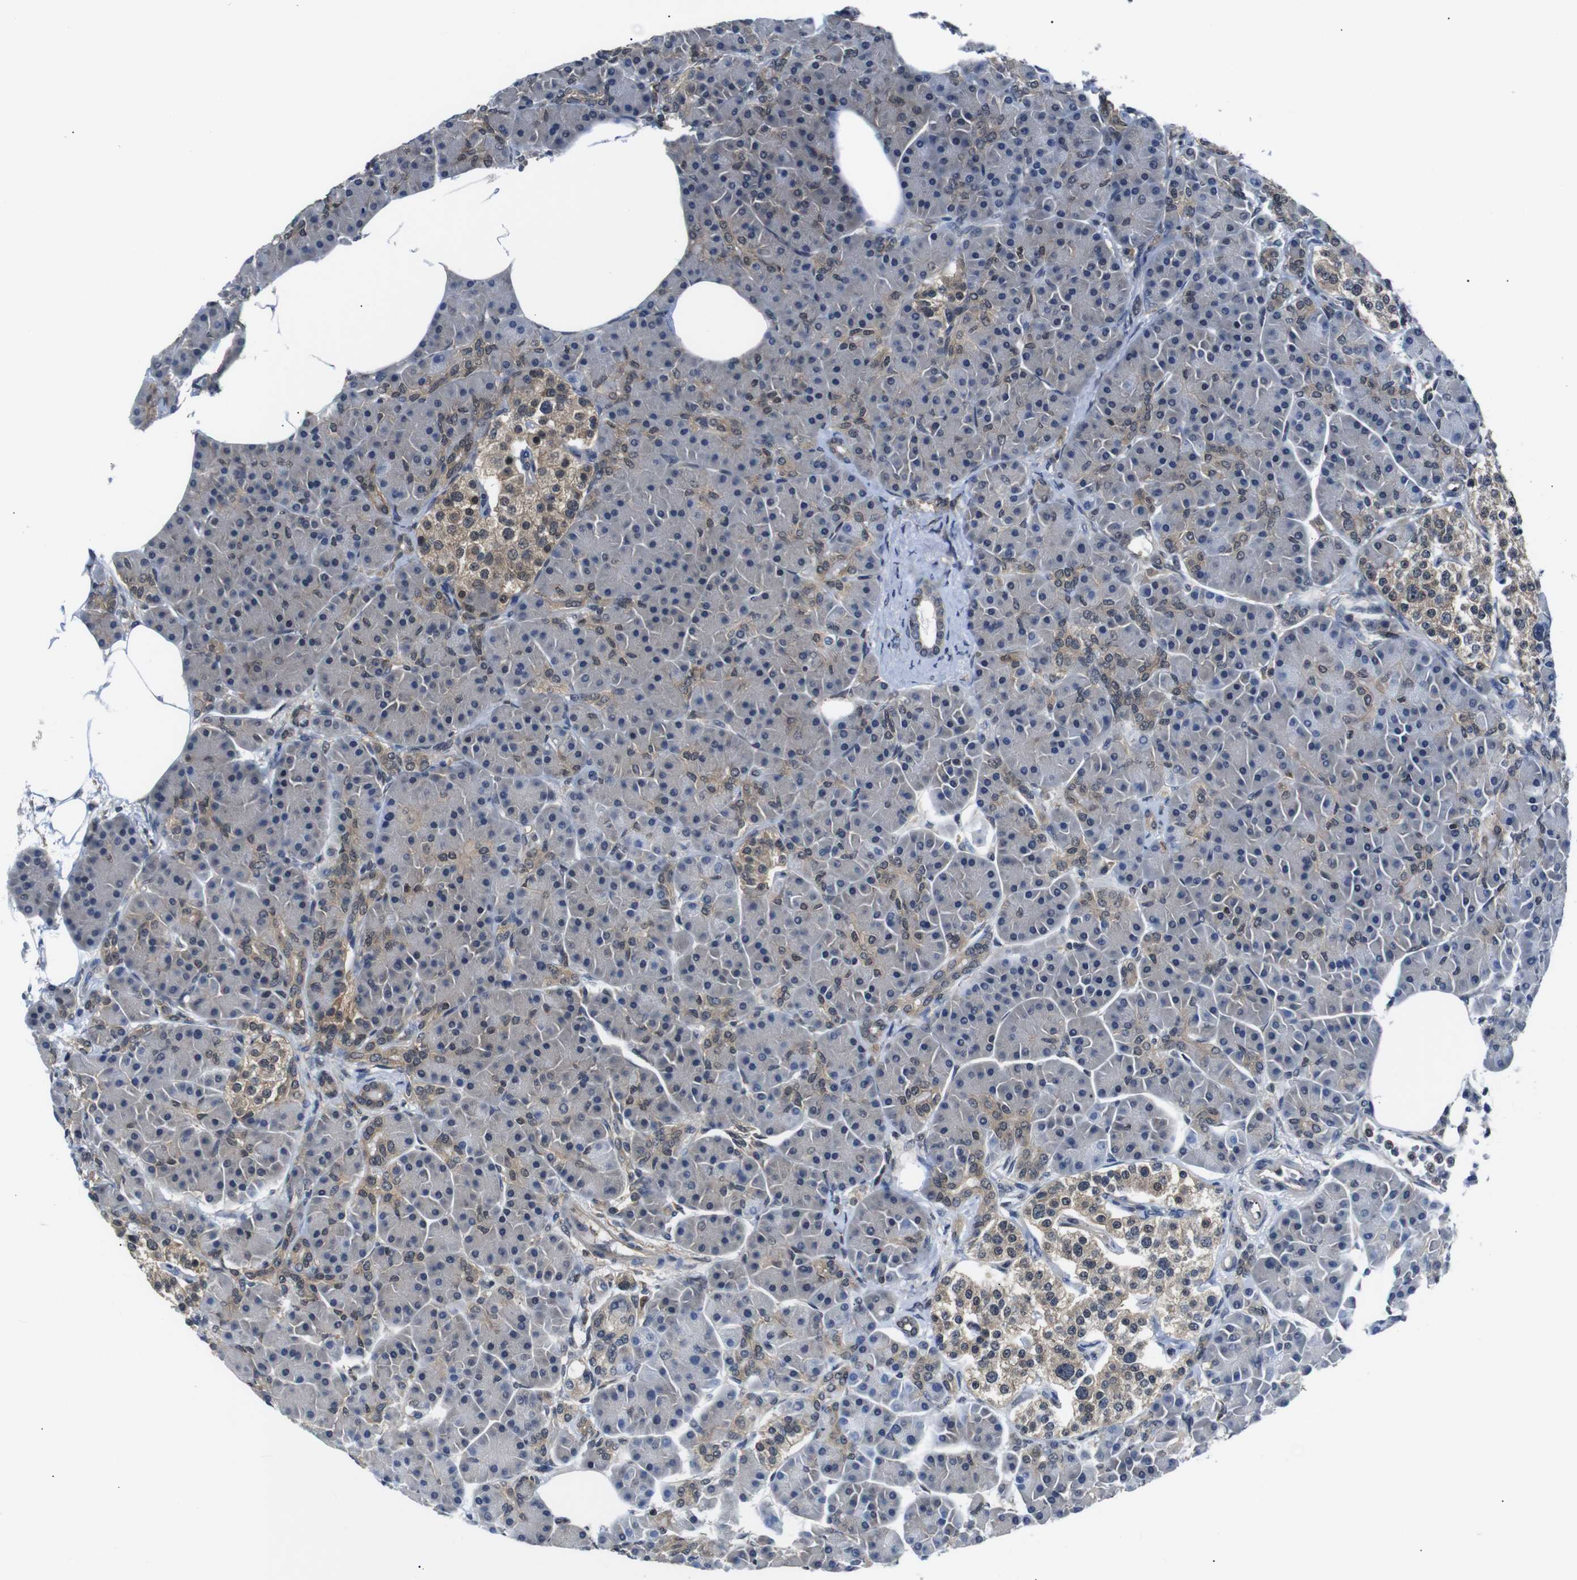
{"staining": {"intensity": "moderate", "quantity": "<25%", "location": "cytoplasmic/membranous,nuclear"}, "tissue": "pancreas", "cell_type": "Exocrine glandular cells", "image_type": "normal", "snomed": [{"axis": "morphology", "description": "Normal tissue, NOS"}, {"axis": "topography", "description": "Pancreas"}], "caption": "Immunohistochemical staining of benign pancreas demonstrates moderate cytoplasmic/membranous,nuclear protein staining in about <25% of exocrine glandular cells.", "gene": "UBXN1", "patient": {"sex": "female", "age": 70}}